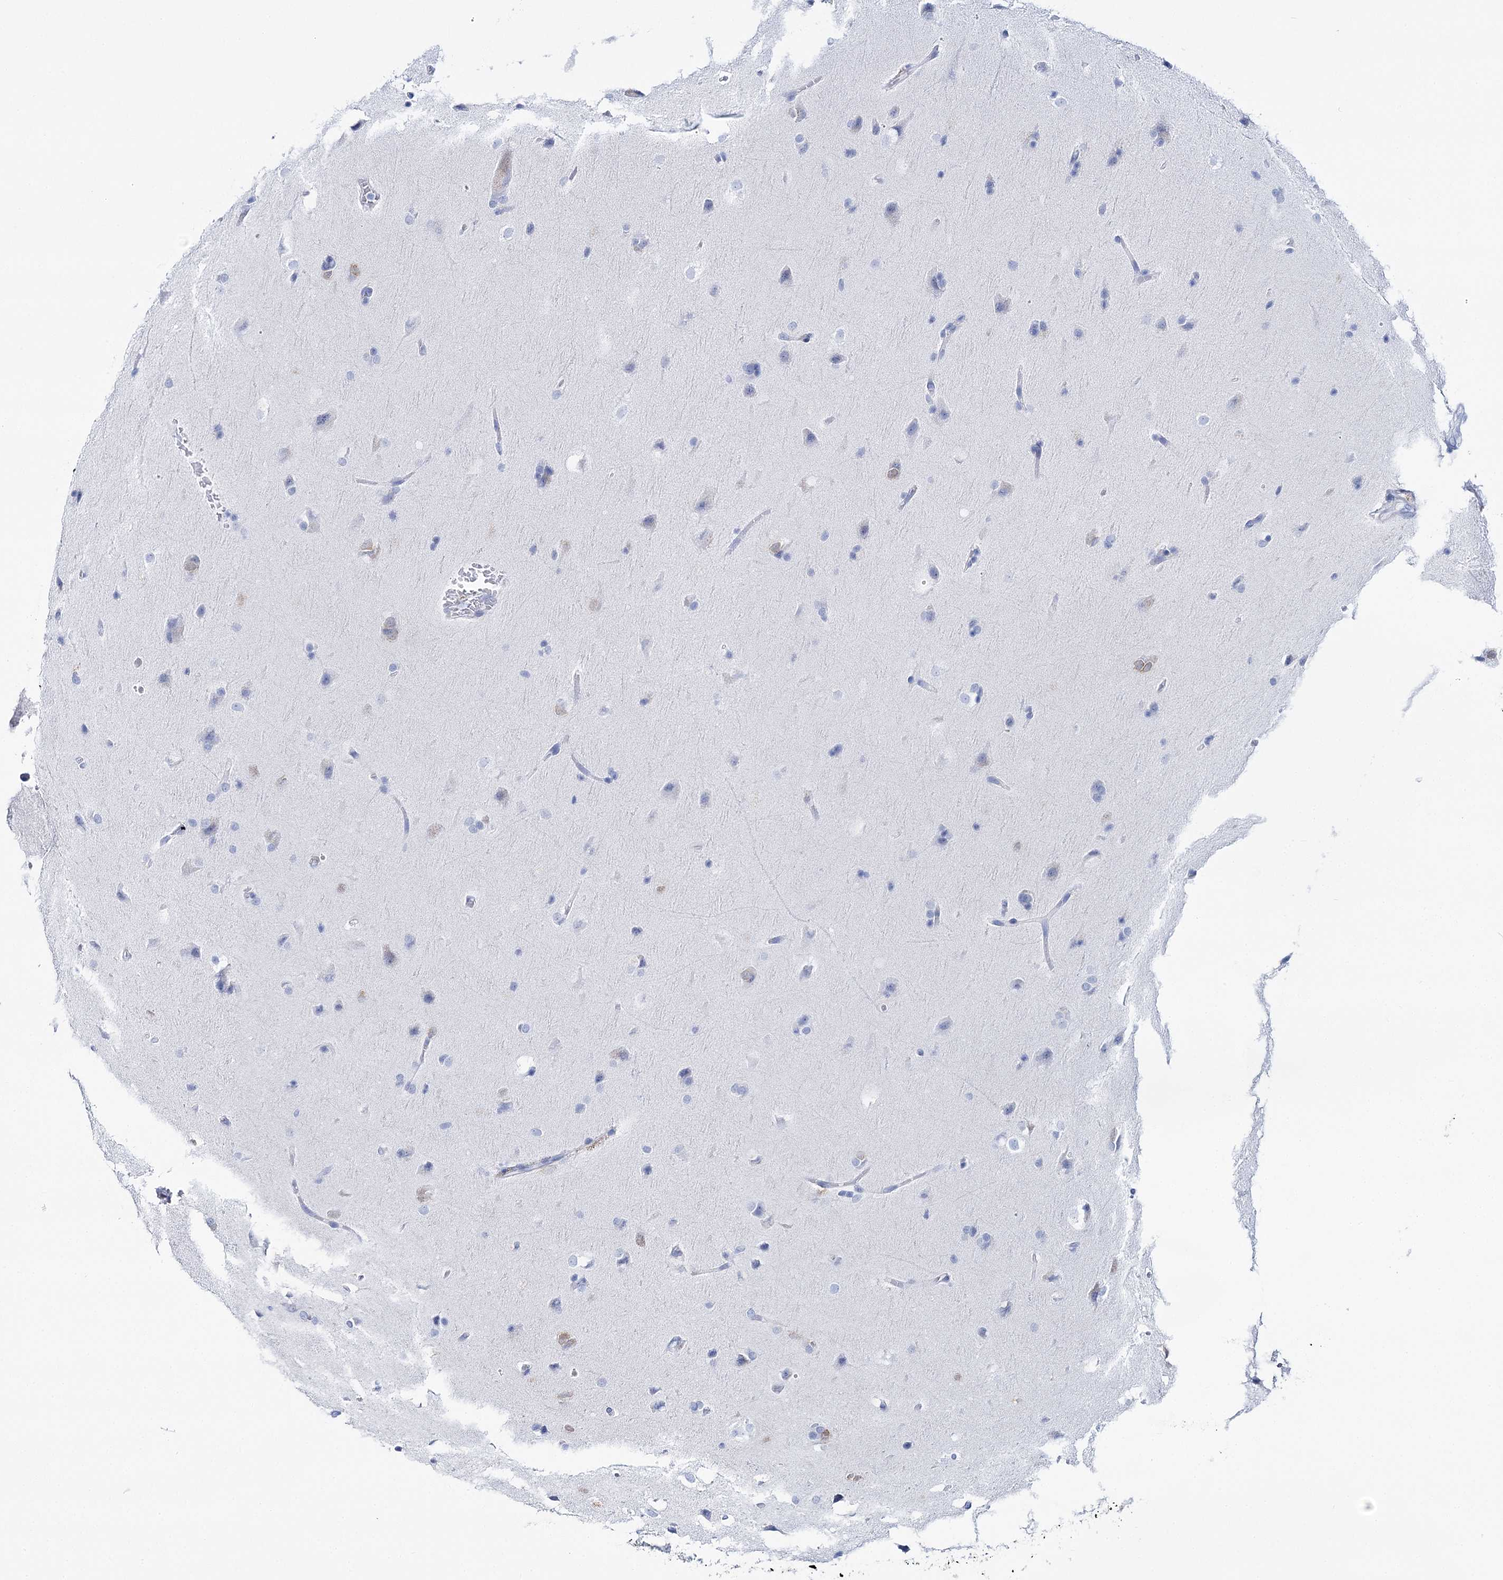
{"staining": {"intensity": "negative", "quantity": "none", "location": "none"}, "tissue": "glioma", "cell_type": "Tumor cells", "image_type": "cancer", "snomed": [{"axis": "morphology", "description": "Glioma, malignant, Low grade"}, {"axis": "topography", "description": "Brain"}], "caption": "Tumor cells are negative for brown protein staining in glioma.", "gene": "UGDH", "patient": {"sex": "female", "age": 37}}